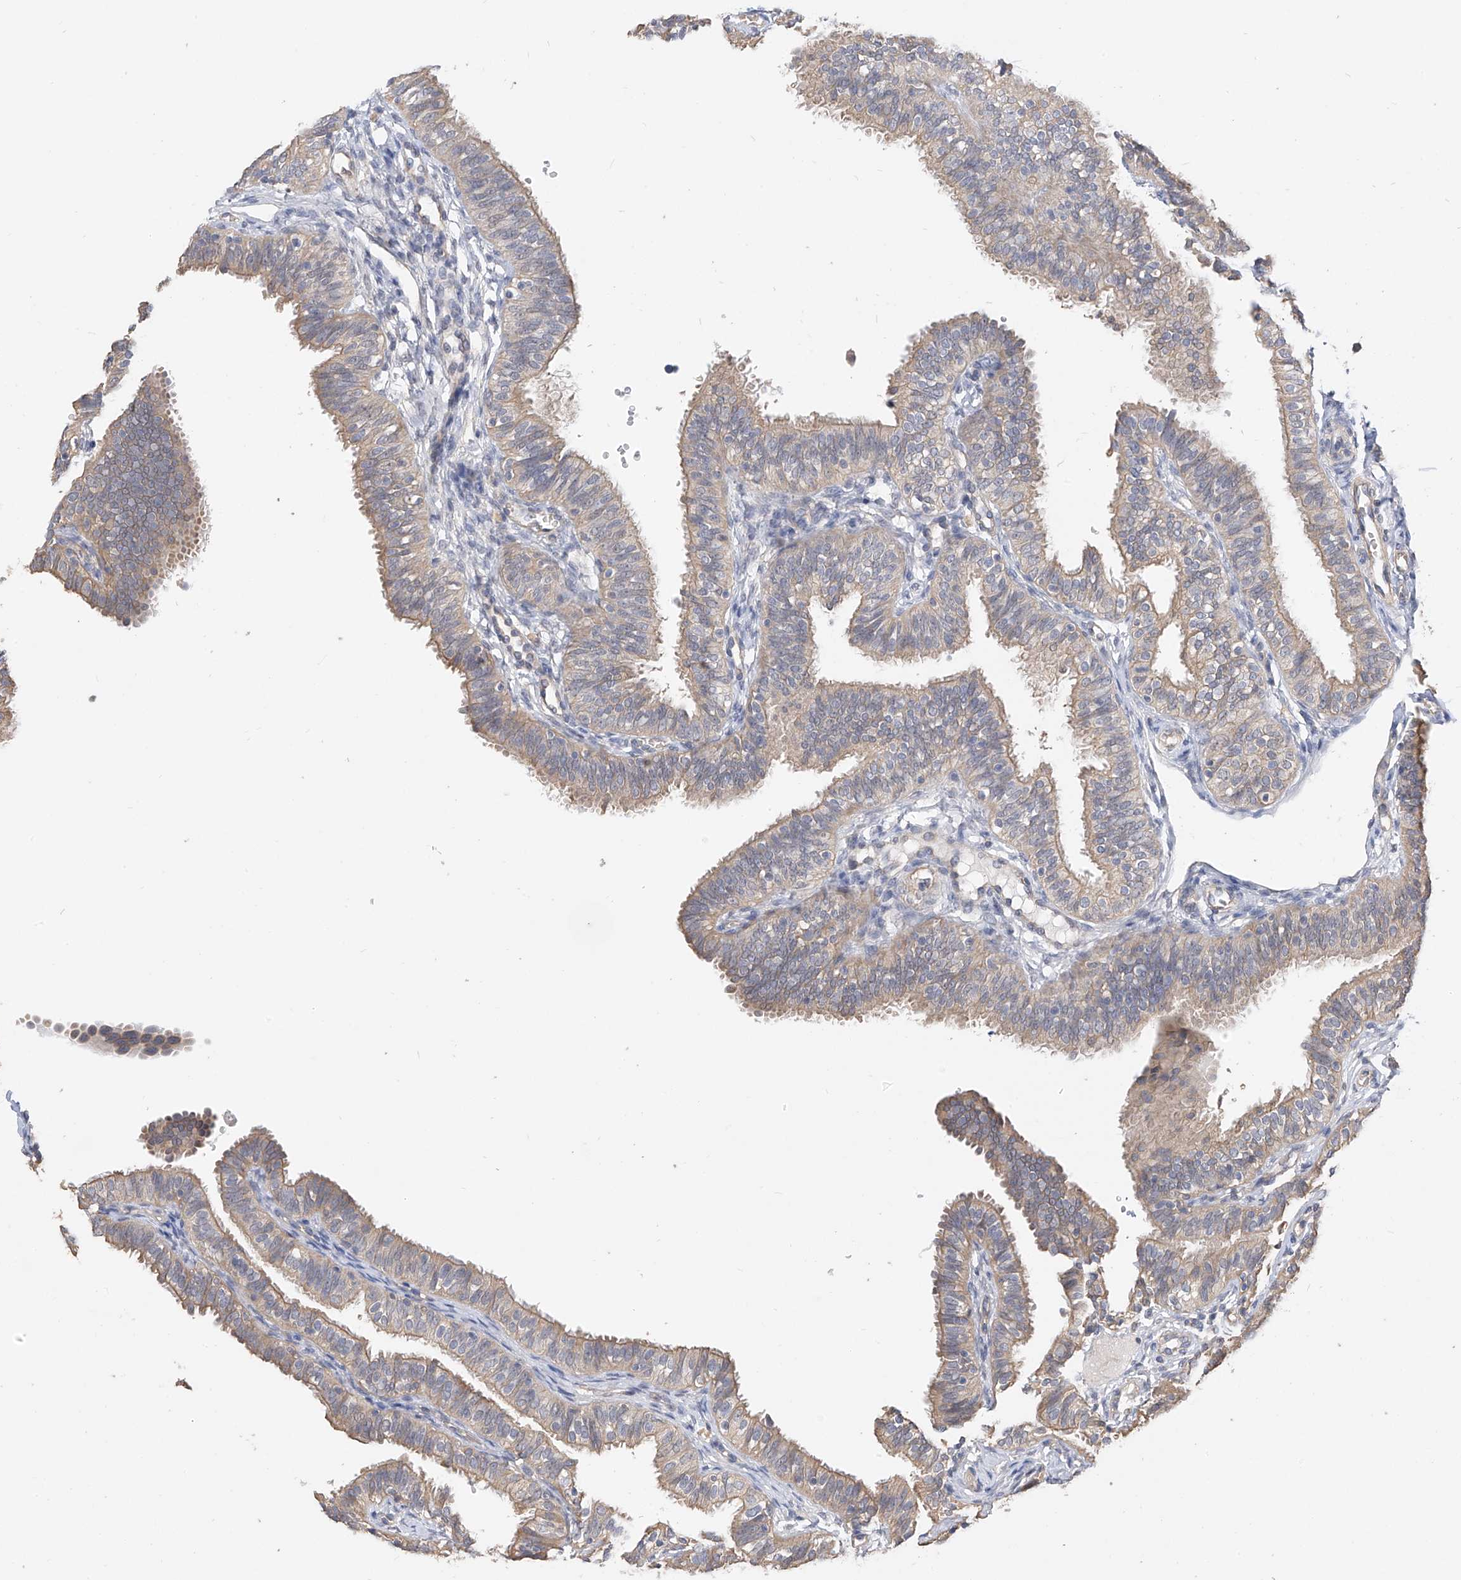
{"staining": {"intensity": "moderate", "quantity": ">75%", "location": "cytoplasmic/membranous"}, "tissue": "fallopian tube", "cell_type": "Glandular cells", "image_type": "normal", "snomed": [{"axis": "morphology", "description": "Normal tissue, NOS"}, {"axis": "topography", "description": "Fallopian tube"}], "caption": "Protein staining shows moderate cytoplasmic/membranous staining in about >75% of glandular cells in normal fallopian tube. (DAB IHC with brightfield microscopy, high magnification).", "gene": "OFD1", "patient": {"sex": "female", "age": 35}}